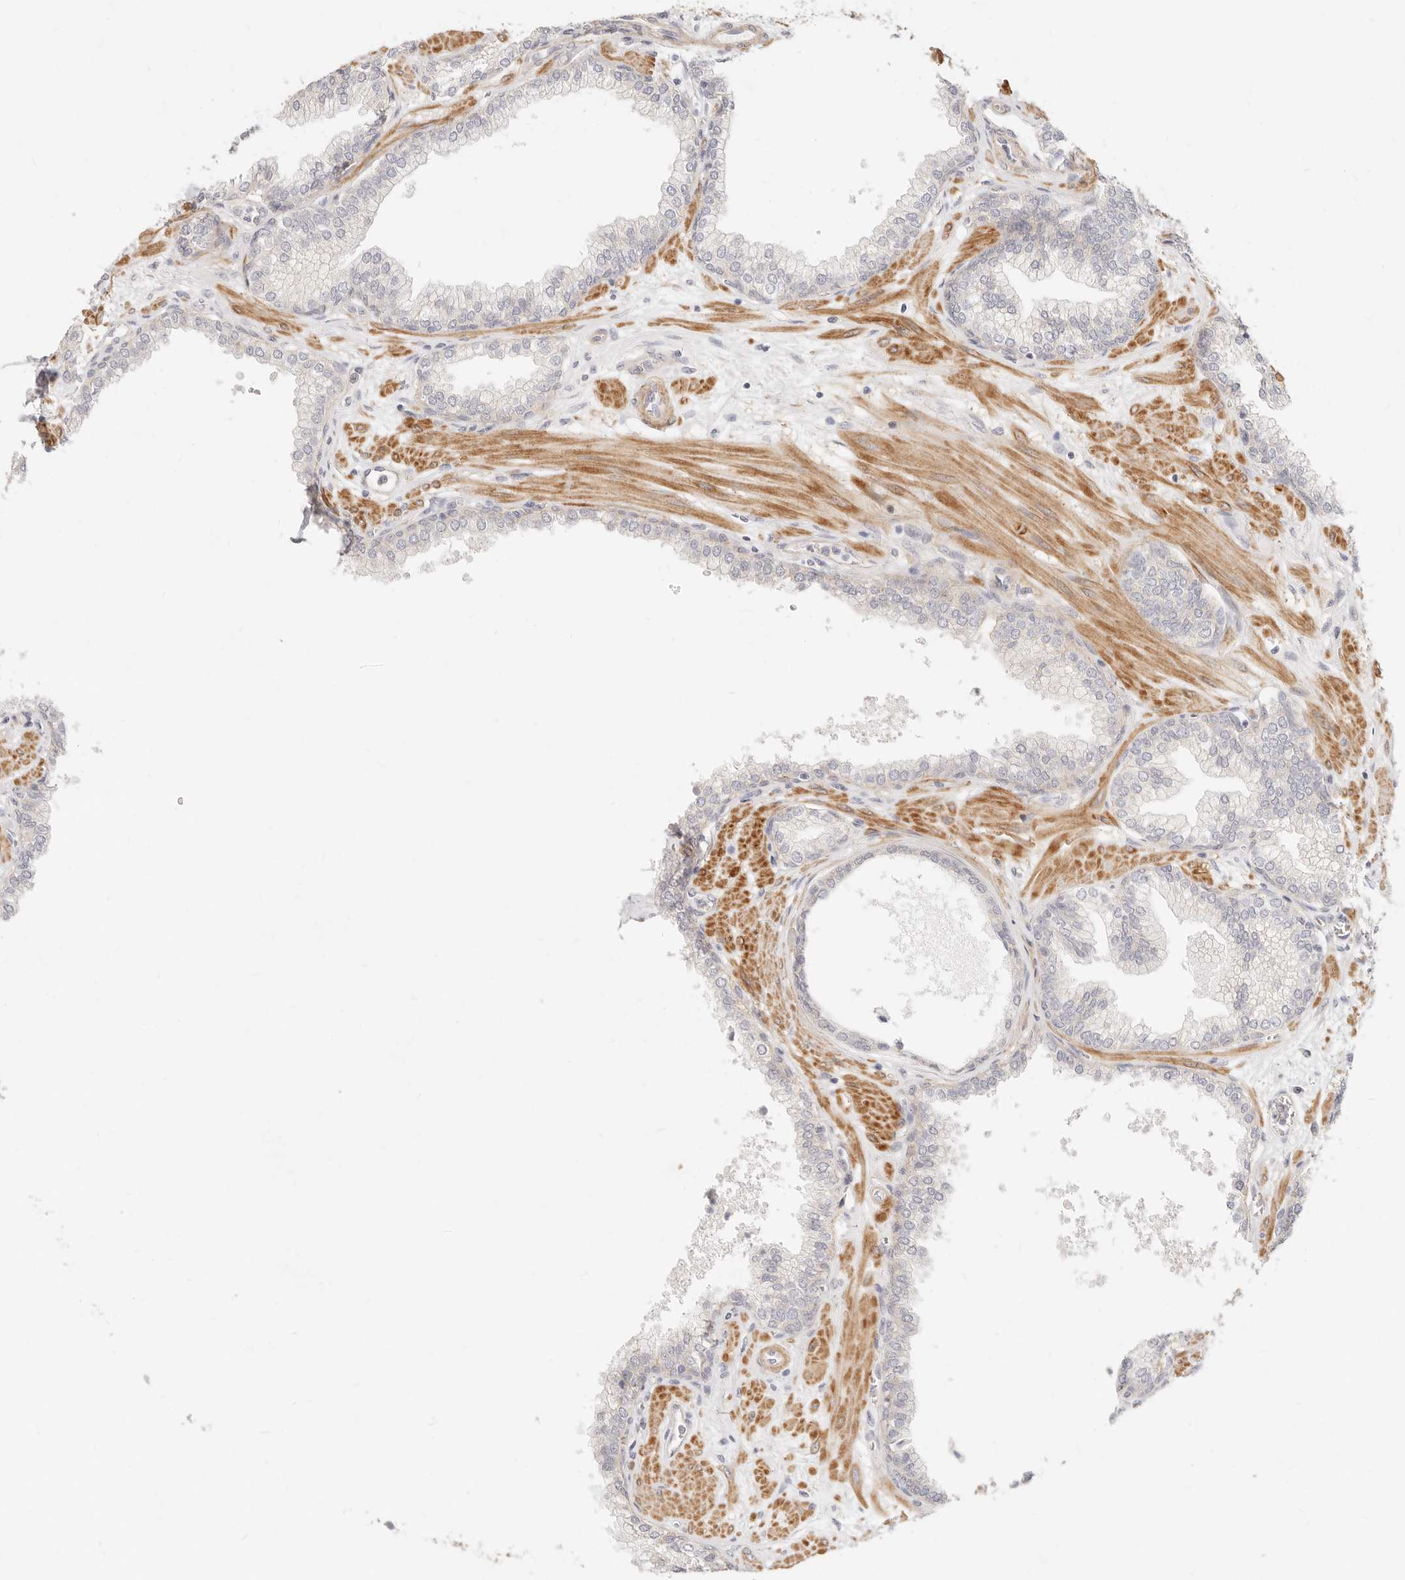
{"staining": {"intensity": "negative", "quantity": "none", "location": "none"}, "tissue": "prostate", "cell_type": "Glandular cells", "image_type": "normal", "snomed": [{"axis": "morphology", "description": "Normal tissue, NOS"}, {"axis": "morphology", "description": "Urothelial carcinoma, Low grade"}, {"axis": "topography", "description": "Urinary bladder"}, {"axis": "topography", "description": "Prostate"}], "caption": "Photomicrograph shows no protein staining in glandular cells of unremarkable prostate.", "gene": "UBXN10", "patient": {"sex": "male", "age": 60}}